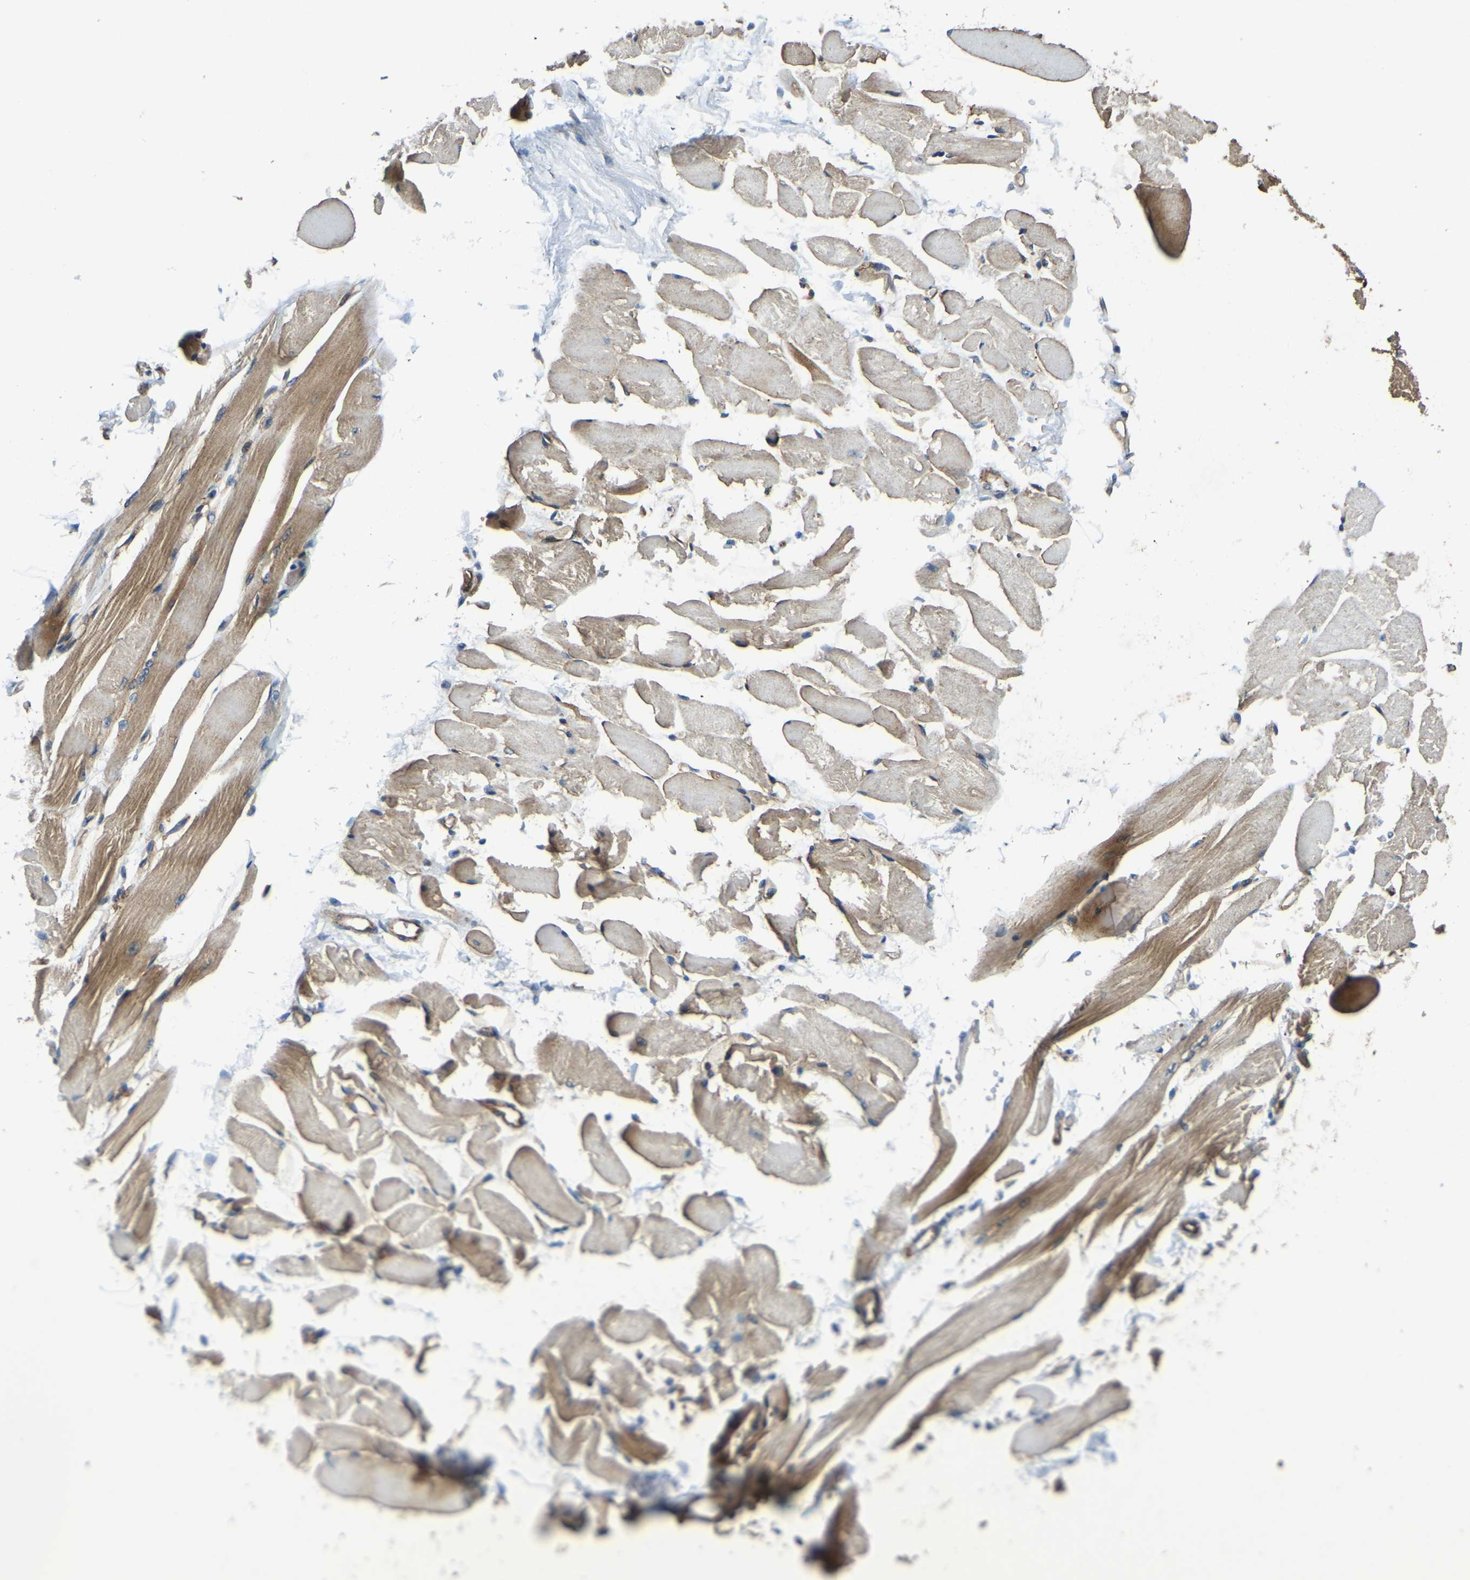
{"staining": {"intensity": "moderate", "quantity": "25%-75%", "location": "cytoplasmic/membranous"}, "tissue": "skeletal muscle", "cell_type": "Myocytes", "image_type": "normal", "snomed": [{"axis": "morphology", "description": "Normal tissue, NOS"}, {"axis": "topography", "description": "Skeletal muscle"}, {"axis": "topography", "description": "Peripheral nerve tissue"}], "caption": "Immunohistochemistry (DAB (3,3'-diaminobenzidine)) staining of unremarkable skeletal muscle shows moderate cytoplasmic/membranous protein positivity in about 25%-75% of myocytes. (Brightfield microscopy of DAB IHC at high magnification).", "gene": "RNF39", "patient": {"sex": "female", "age": 84}}